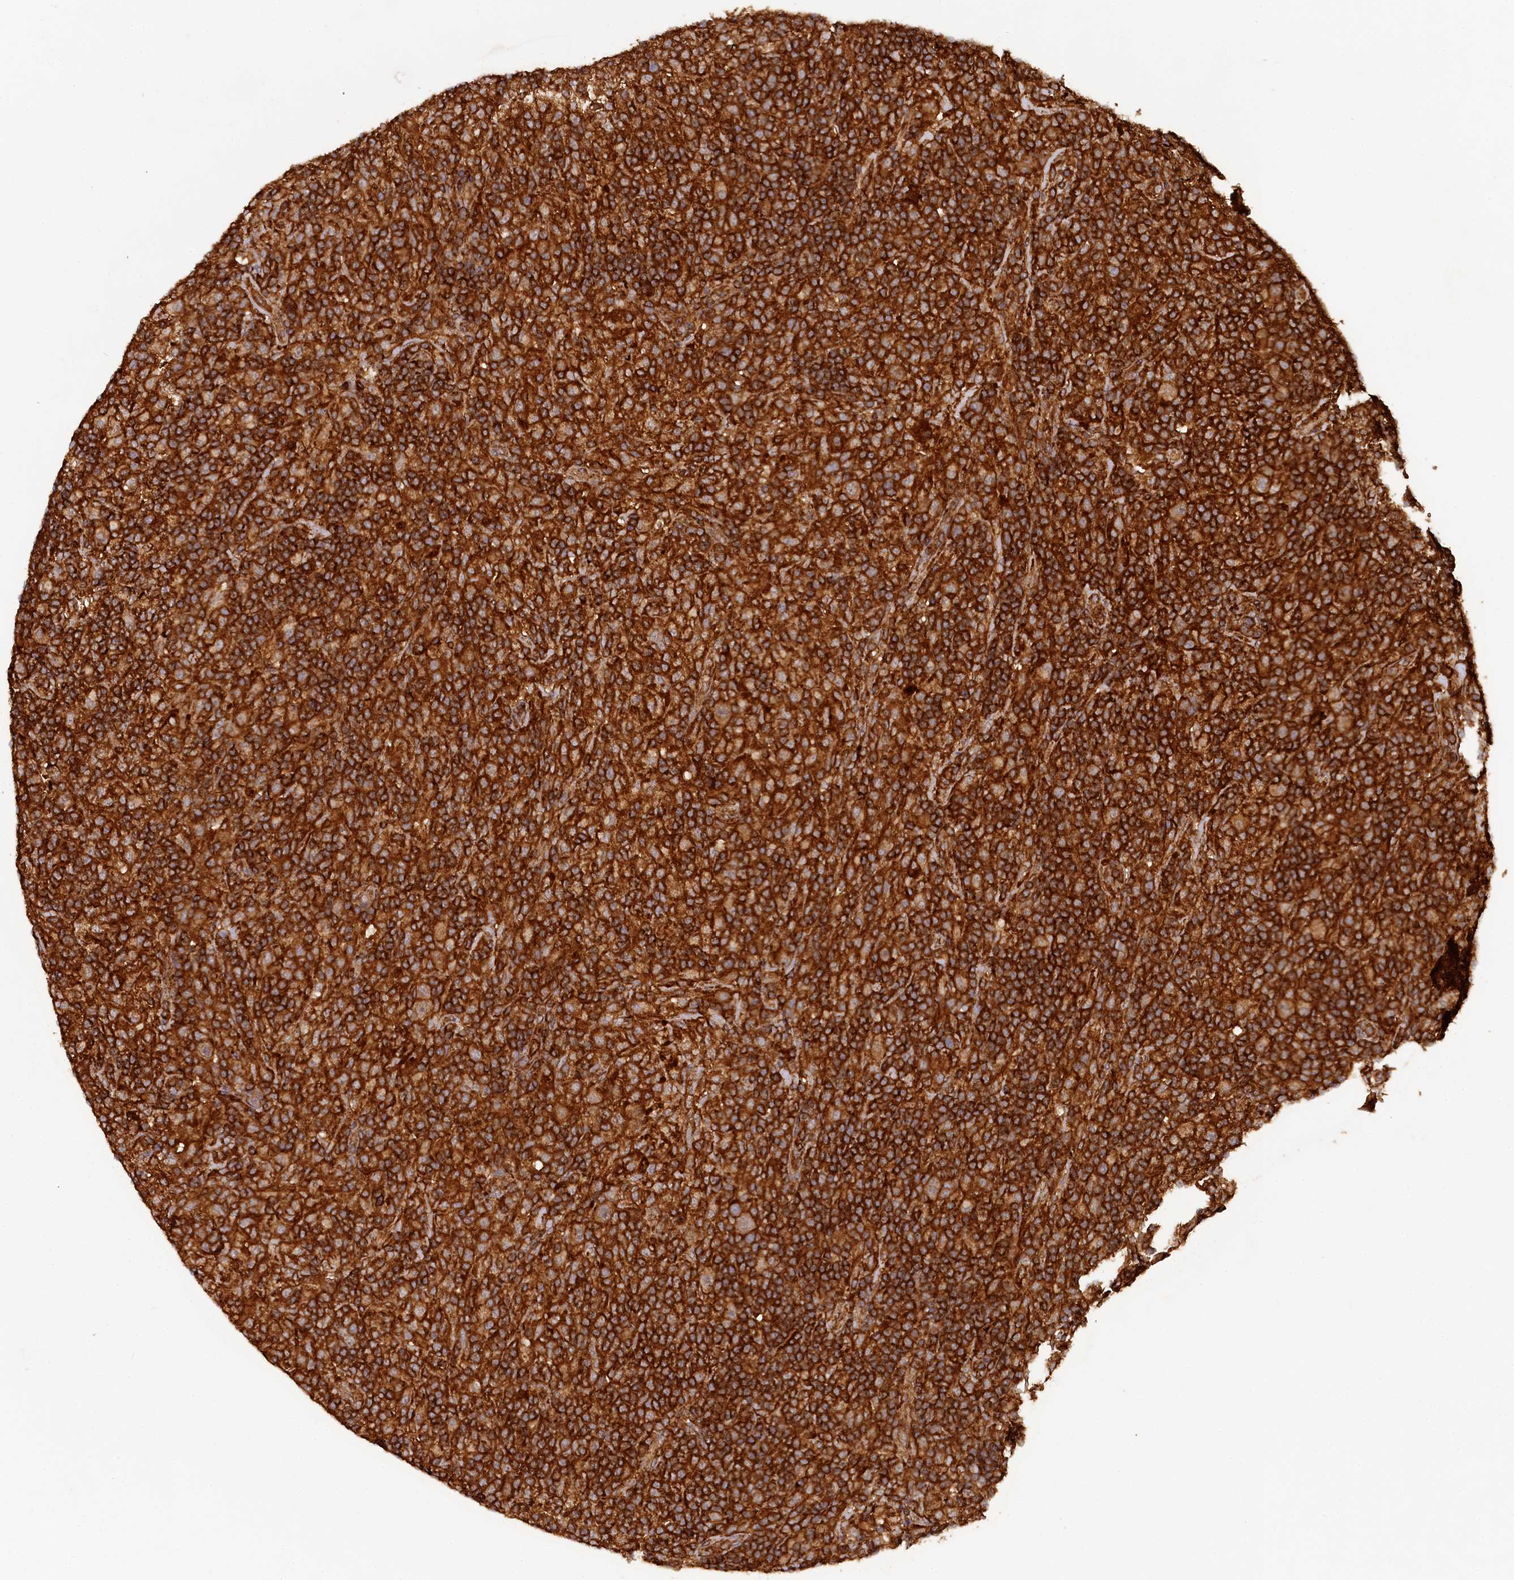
{"staining": {"intensity": "strong", "quantity": ">75%", "location": "cytoplasmic/membranous"}, "tissue": "lymphoma", "cell_type": "Tumor cells", "image_type": "cancer", "snomed": [{"axis": "morphology", "description": "Hodgkin's disease, NOS"}, {"axis": "topography", "description": "Lymph node"}], "caption": "Lymphoma tissue reveals strong cytoplasmic/membranous staining in about >75% of tumor cells", "gene": "STUB1", "patient": {"sex": "male", "age": 70}}